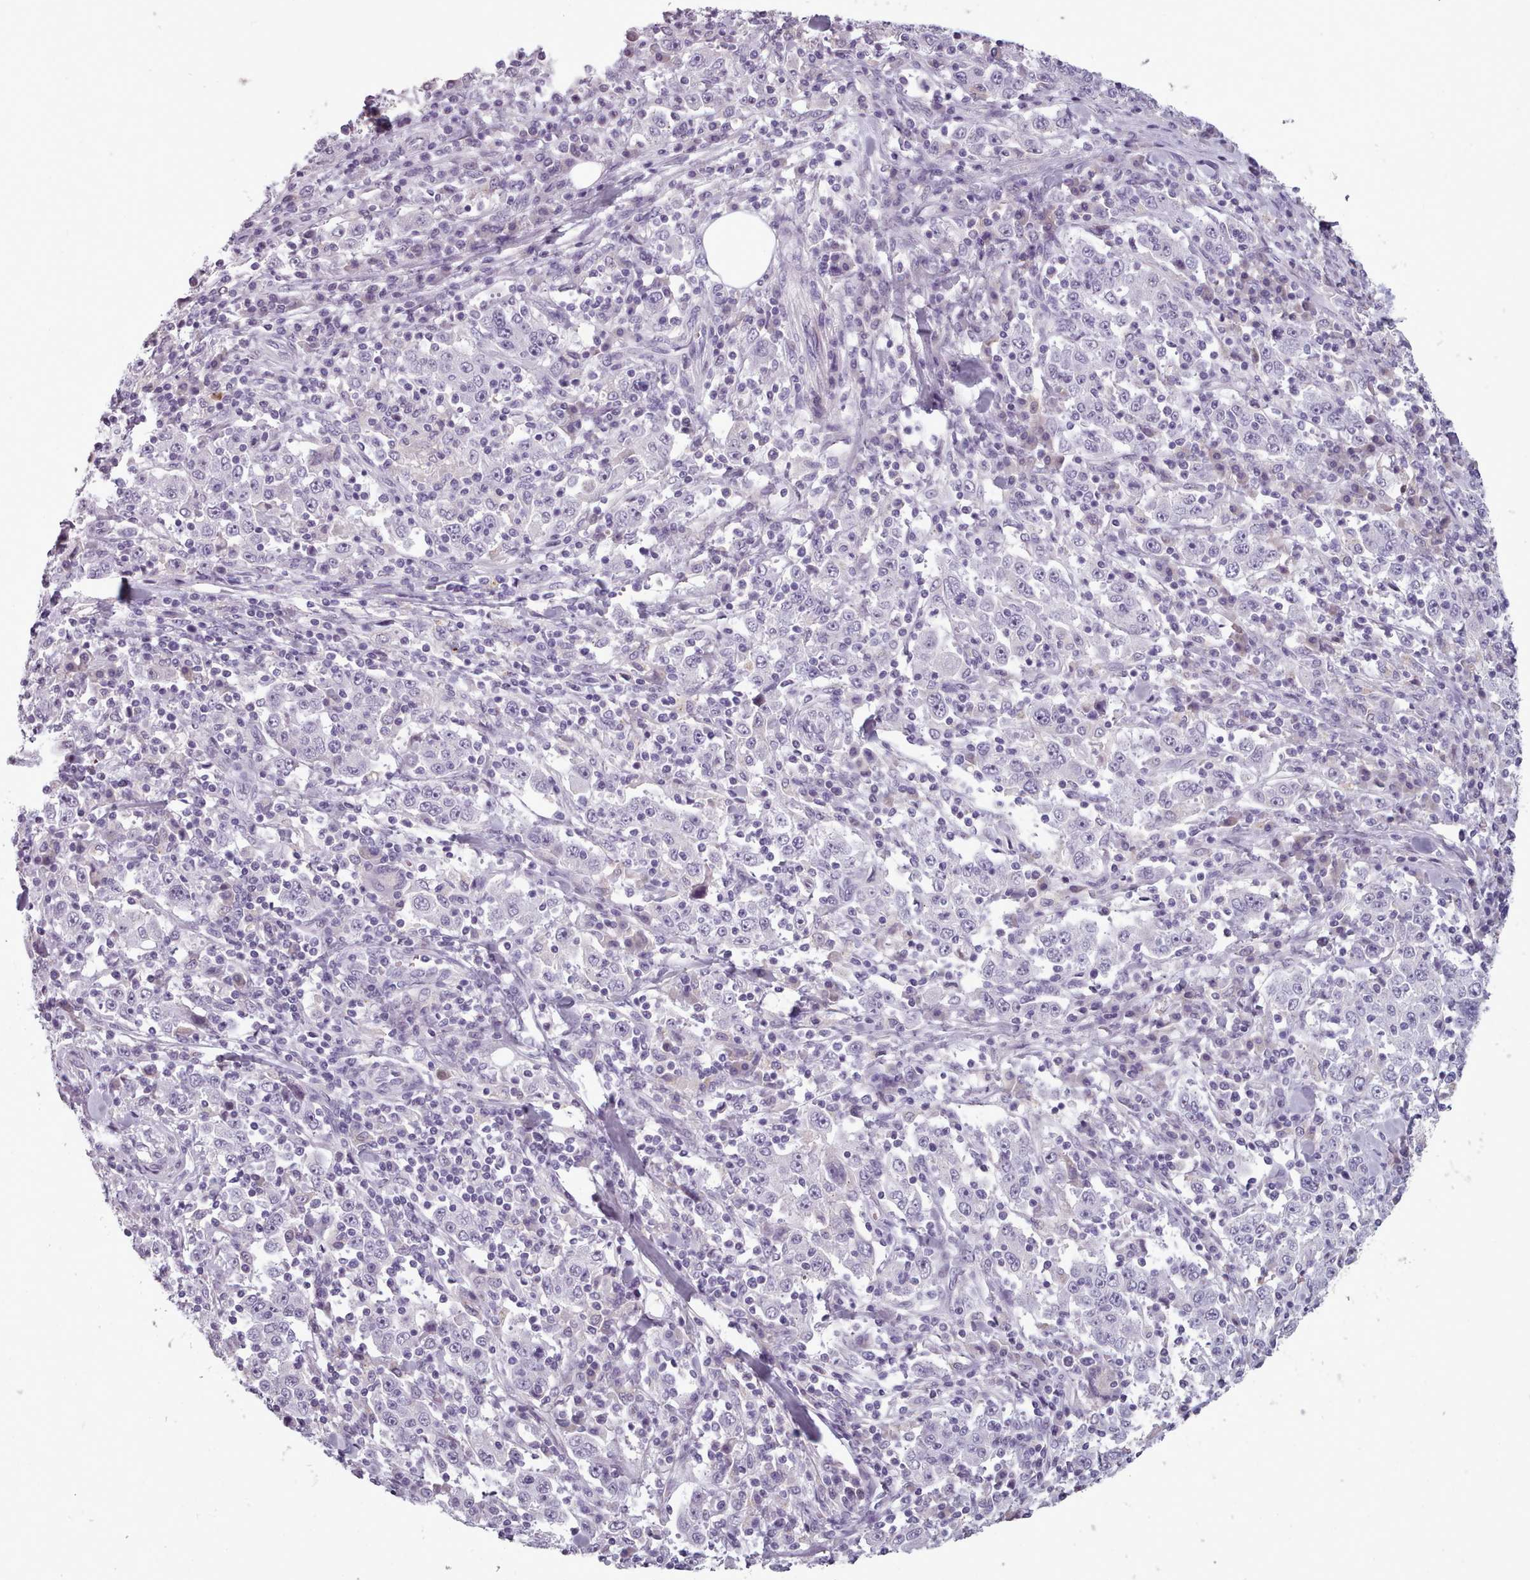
{"staining": {"intensity": "negative", "quantity": "none", "location": "none"}, "tissue": "stomach cancer", "cell_type": "Tumor cells", "image_type": "cancer", "snomed": [{"axis": "morphology", "description": "Normal tissue, NOS"}, {"axis": "morphology", "description": "Adenocarcinoma, NOS"}, {"axis": "topography", "description": "Stomach, upper"}, {"axis": "topography", "description": "Stomach"}], "caption": "Tumor cells are negative for brown protein staining in stomach cancer (adenocarcinoma).", "gene": "PBX4", "patient": {"sex": "male", "age": 59}}